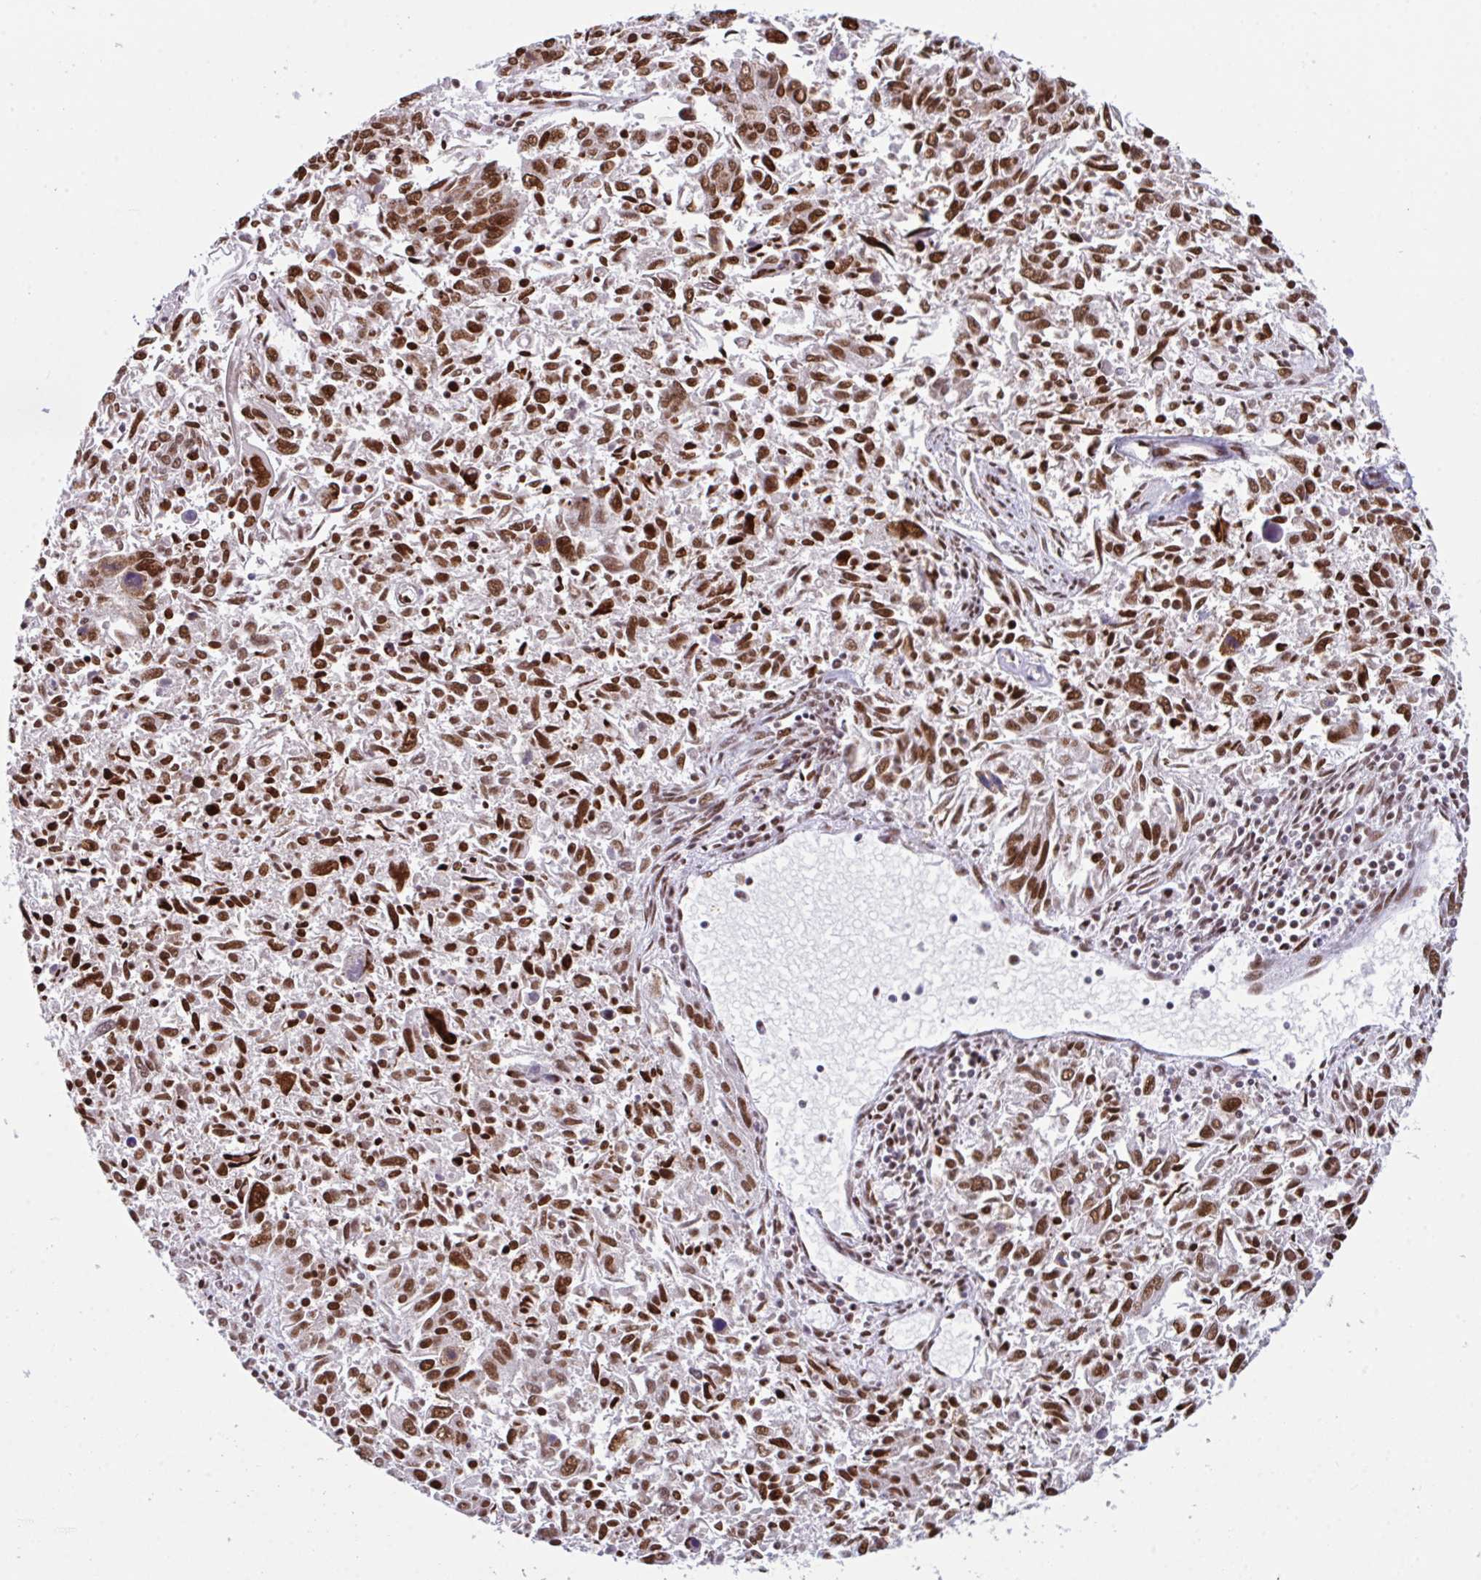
{"staining": {"intensity": "strong", "quantity": ">75%", "location": "nuclear"}, "tissue": "endometrial cancer", "cell_type": "Tumor cells", "image_type": "cancer", "snomed": [{"axis": "morphology", "description": "Adenocarcinoma, NOS"}, {"axis": "topography", "description": "Endometrium"}], "caption": "Immunohistochemistry (IHC) of endometrial cancer (adenocarcinoma) exhibits high levels of strong nuclear staining in about >75% of tumor cells. (Brightfield microscopy of DAB IHC at high magnification).", "gene": "CLP1", "patient": {"sex": "female", "age": 42}}